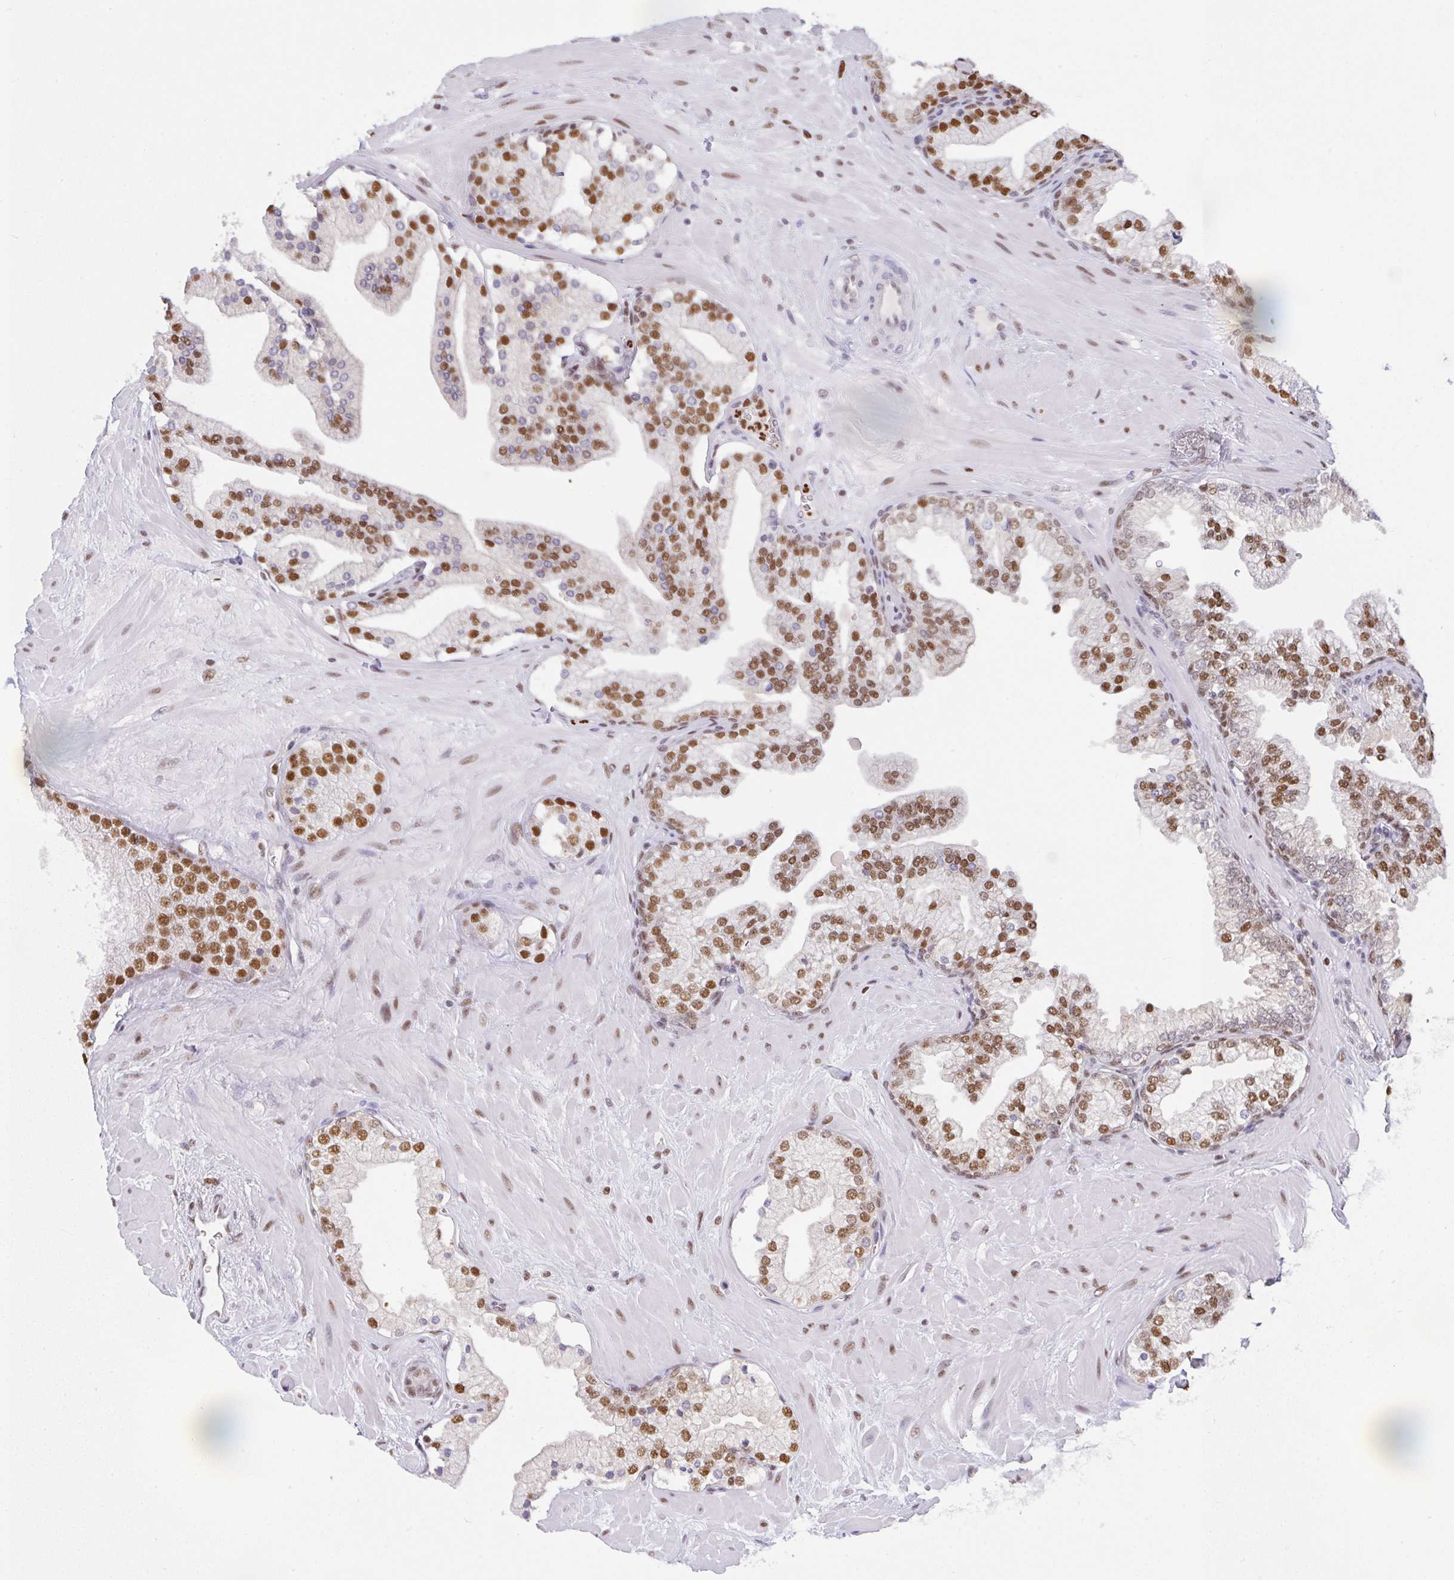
{"staining": {"intensity": "moderate", "quantity": ">75%", "location": "nuclear"}, "tissue": "prostate", "cell_type": "Glandular cells", "image_type": "normal", "snomed": [{"axis": "morphology", "description": "Normal tissue, NOS"}, {"axis": "topography", "description": "Prostate"}, {"axis": "topography", "description": "Peripheral nerve tissue"}], "caption": "Prostate stained for a protein demonstrates moderate nuclear positivity in glandular cells. (brown staining indicates protein expression, while blue staining denotes nuclei).", "gene": "BBX", "patient": {"sex": "male", "age": 61}}